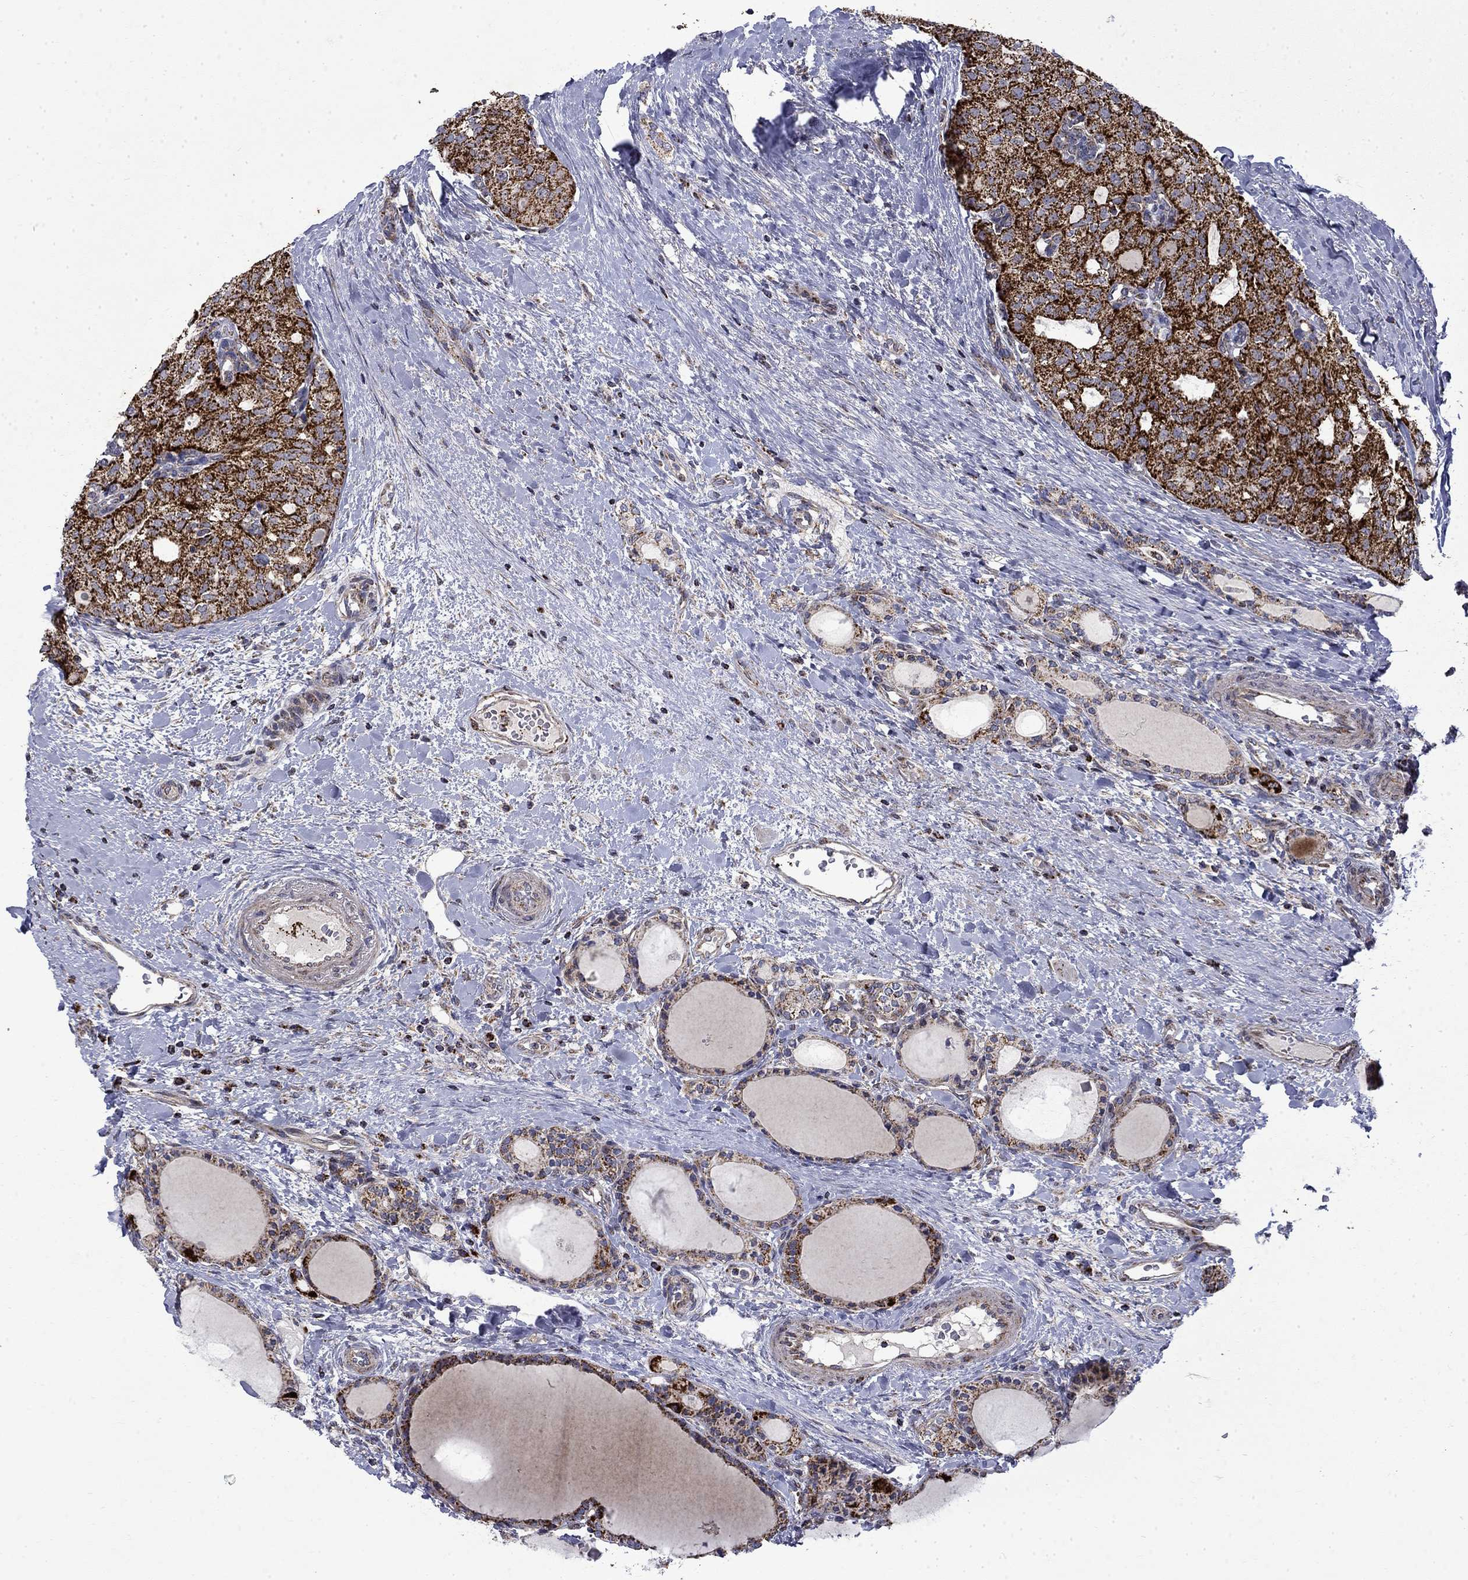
{"staining": {"intensity": "strong", "quantity": ">75%", "location": "cytoplasmic/membranous"}, "tissue": "thyroid cancer", "cell_type": "Tumor cells", "image_type": "cancer", "snomed": [{"axis": "morphology", "description": "Follicular adenoma carcinoma, NOS"}, {"axis": "topography", "description": "Thyroid gland"}], "caption": "Protein expression analysis of human thyroid cancer (follicular adenoma carcinoma) reveals strong cytoplasmic/membranous positivity in approximately >75% of tumor cells. The protein is stained brown, and the nuclei are stained in blue (DAB IHC with brightfield microscopy, high magnification).", "gene": "PCBP3", "patient": {"sex": "male", "age": 75}}